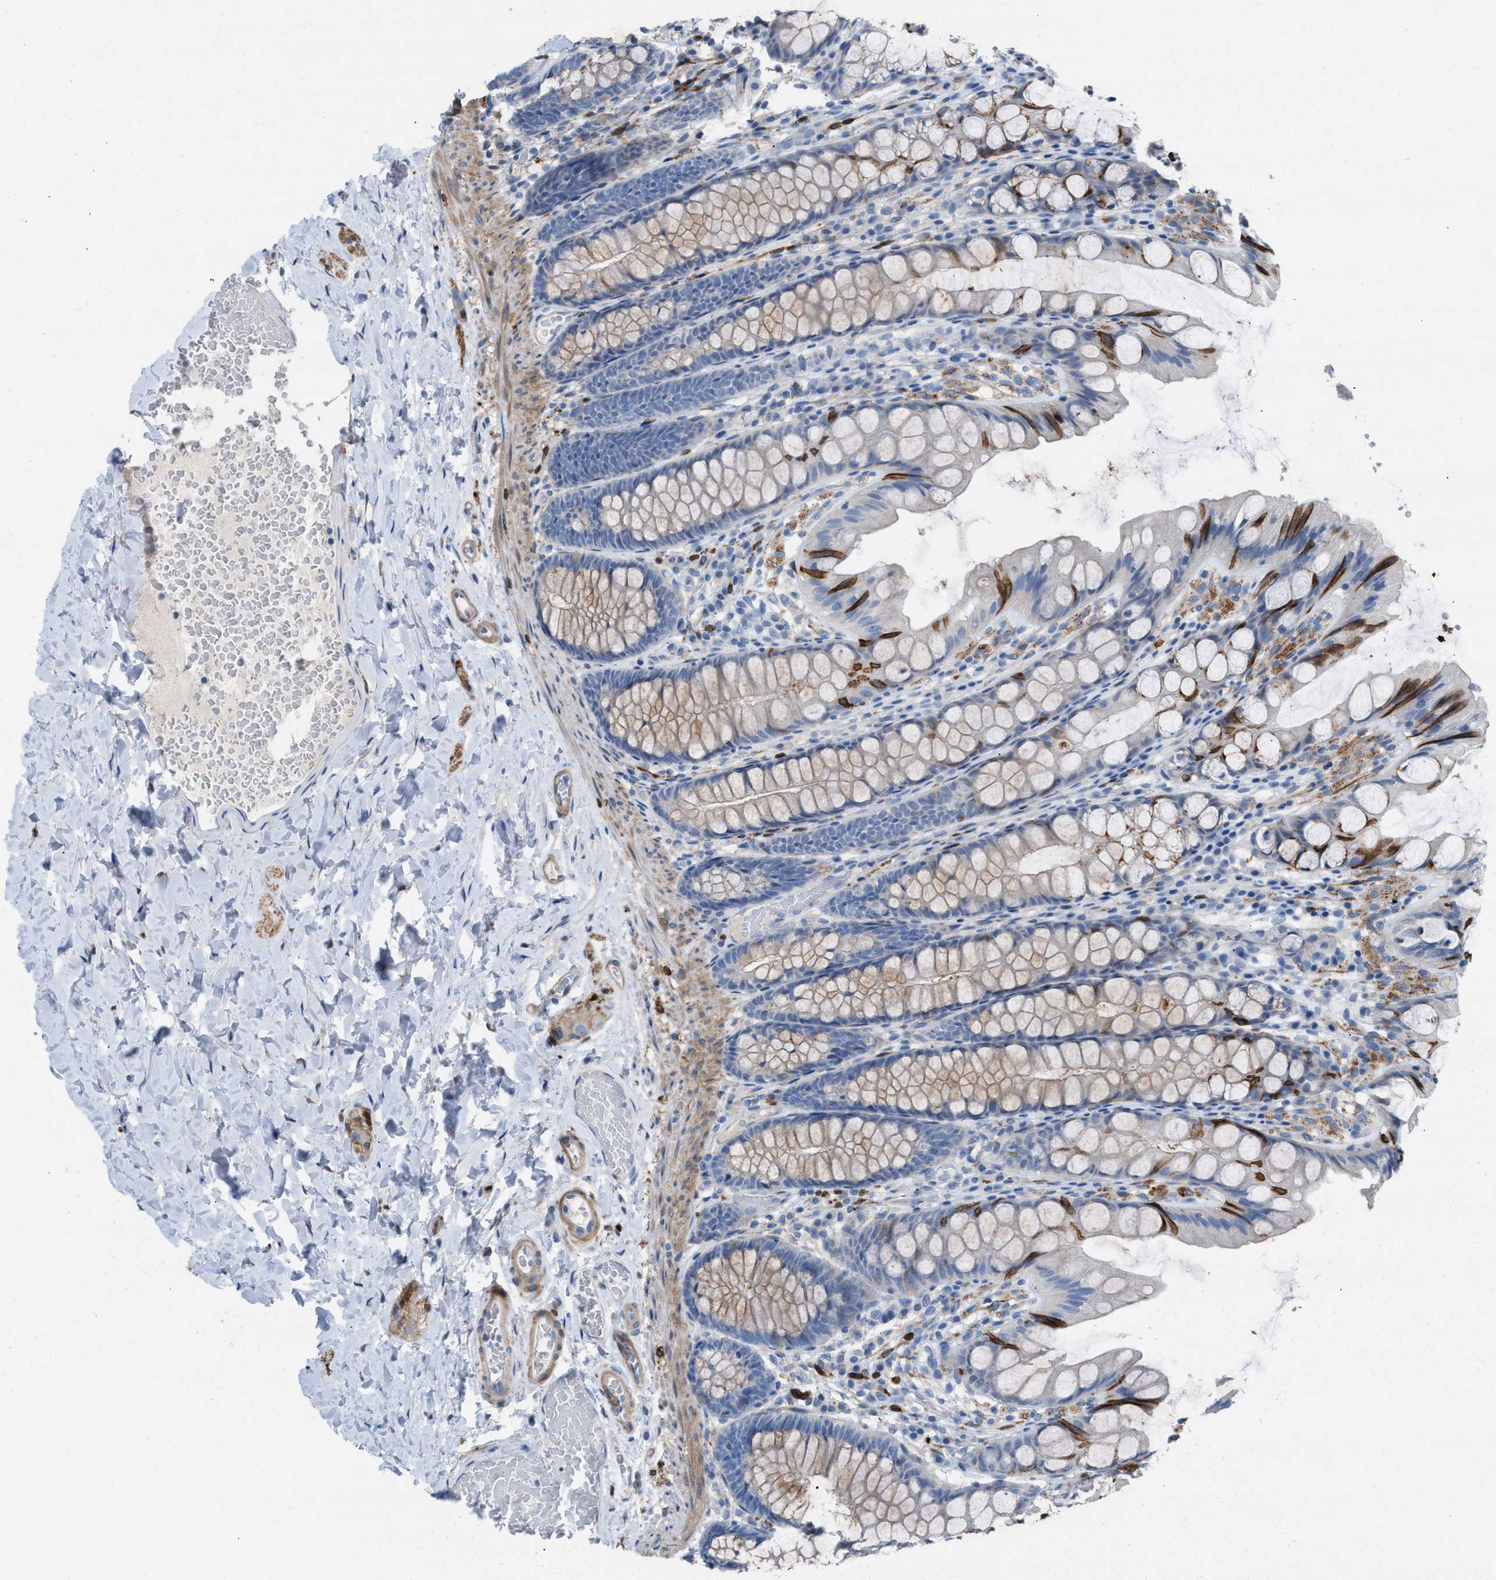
{"staining": {"intensity": "weak", "quantity": "25%-75%", "location": "cytoplasmic/membranous"}, "tissue": "colon", "cell_type": "Endothelial cells", "image_type": "normal", "snomed": [{"axis": "morphology", "description": "Normal tissue, NOS"}, {"axis": "topography", "description": "Colon"}], "caption": "Brown immunohistochemical staining in unremarkable colon reveals weak cytoplasmic/membranous expression in about 25%-75% of endothelial cells. The staining was performed using DAB to visualize the protein expression in brown, while the nuclei were stained in blue with hematoxylin (Magnification: 20x).", "gene": "ASPA", "patient": {"sex": "male", "age": 47}}